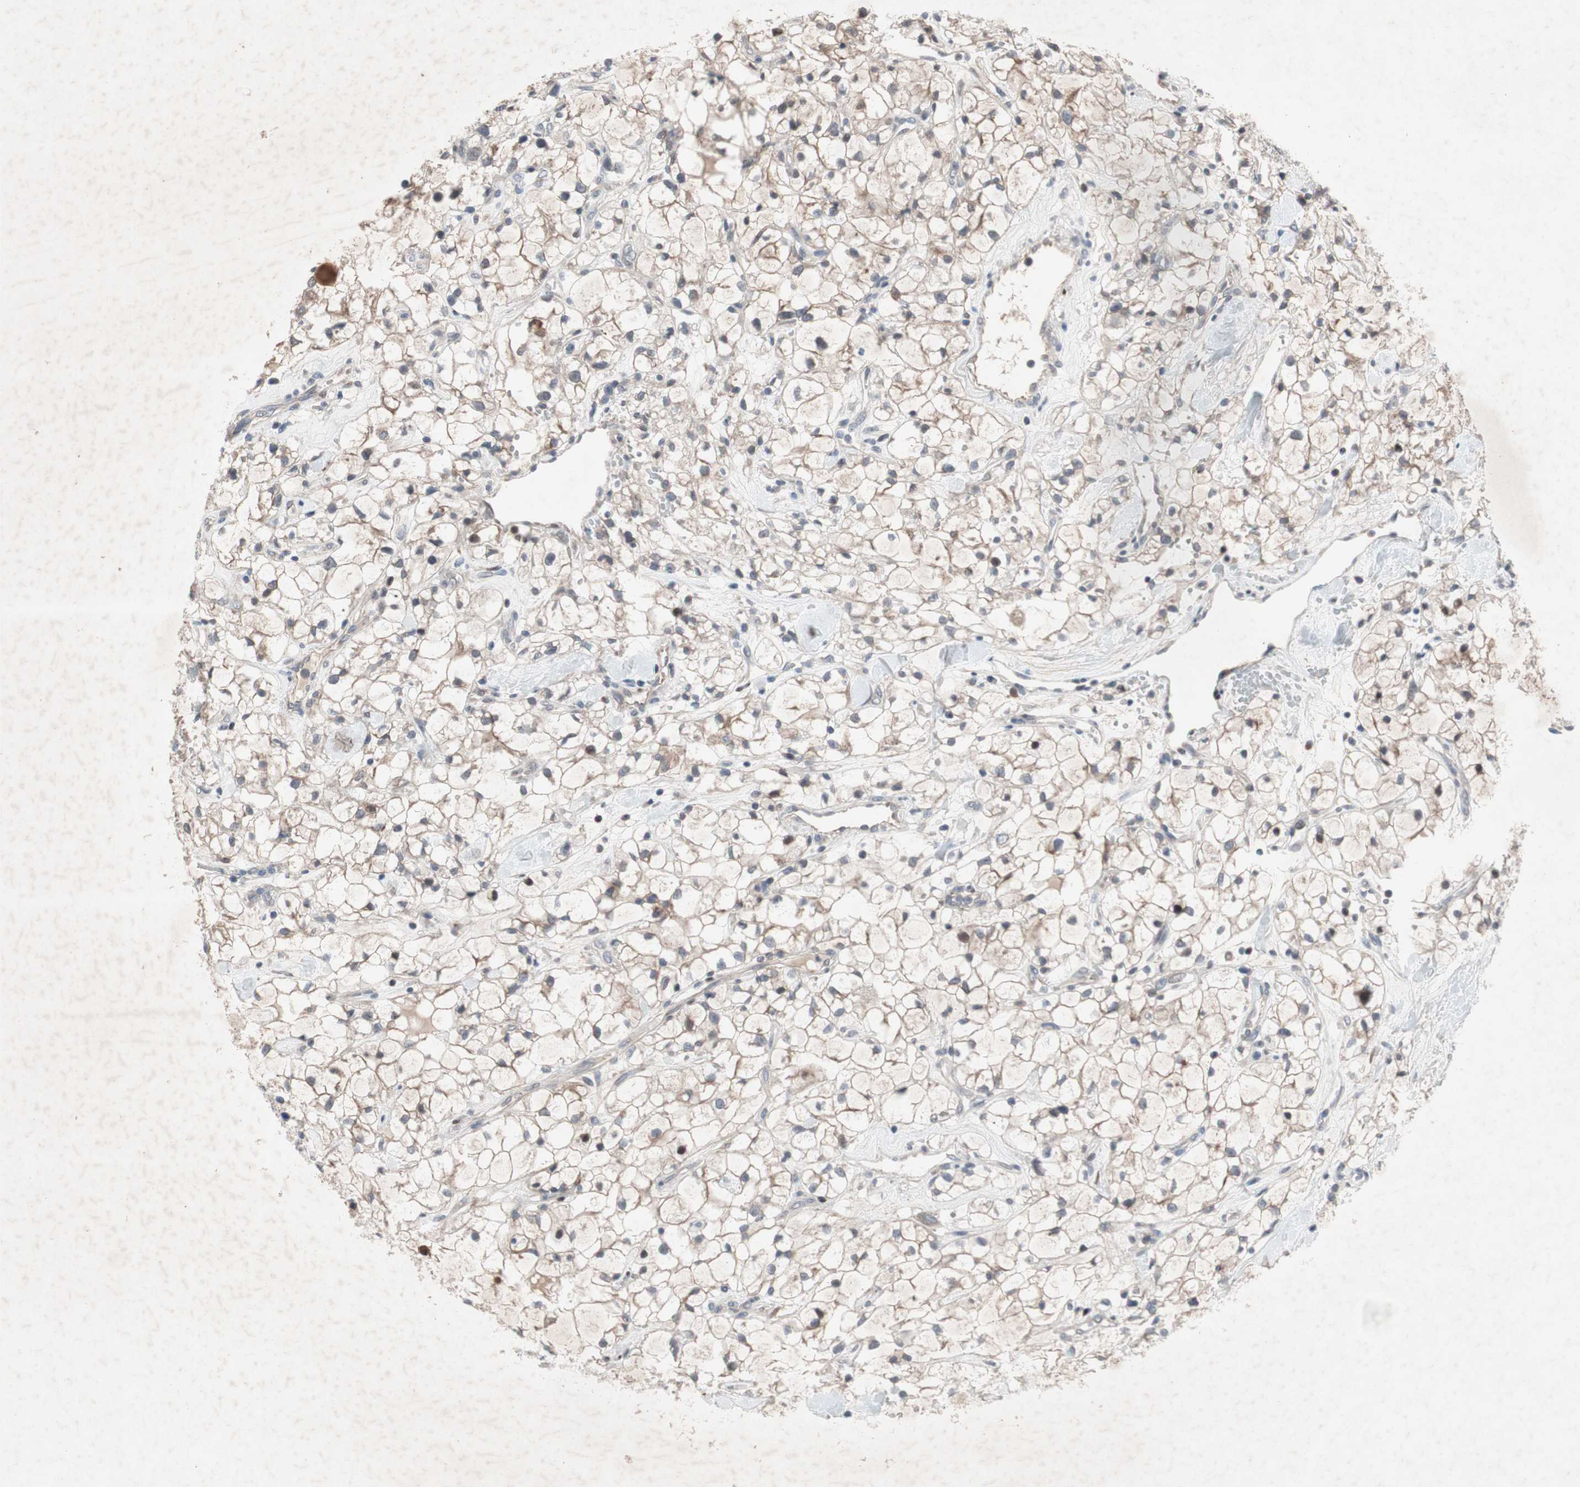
{"staining": {"intensity": "weak", "quantity": "25%-75%", "location": "cytoplasmic/membranous"}, "tissue": "renal cancer", "cell_type": "Tumor cells", "image_type": "cancer", "snomed": [{"axis": "morphology", "description": "Adenocarcinoma, NOS"}, {"axis": "topography", "description": "Kidney"}], "caption": "Protein staining shows weak cytoplasmic/membranous expression in approximately 25%-75% of tumor cells in adenocarcinoma (renal).", "gene": "MUTYH", "patient": {"sex": "female", "age": 60}}